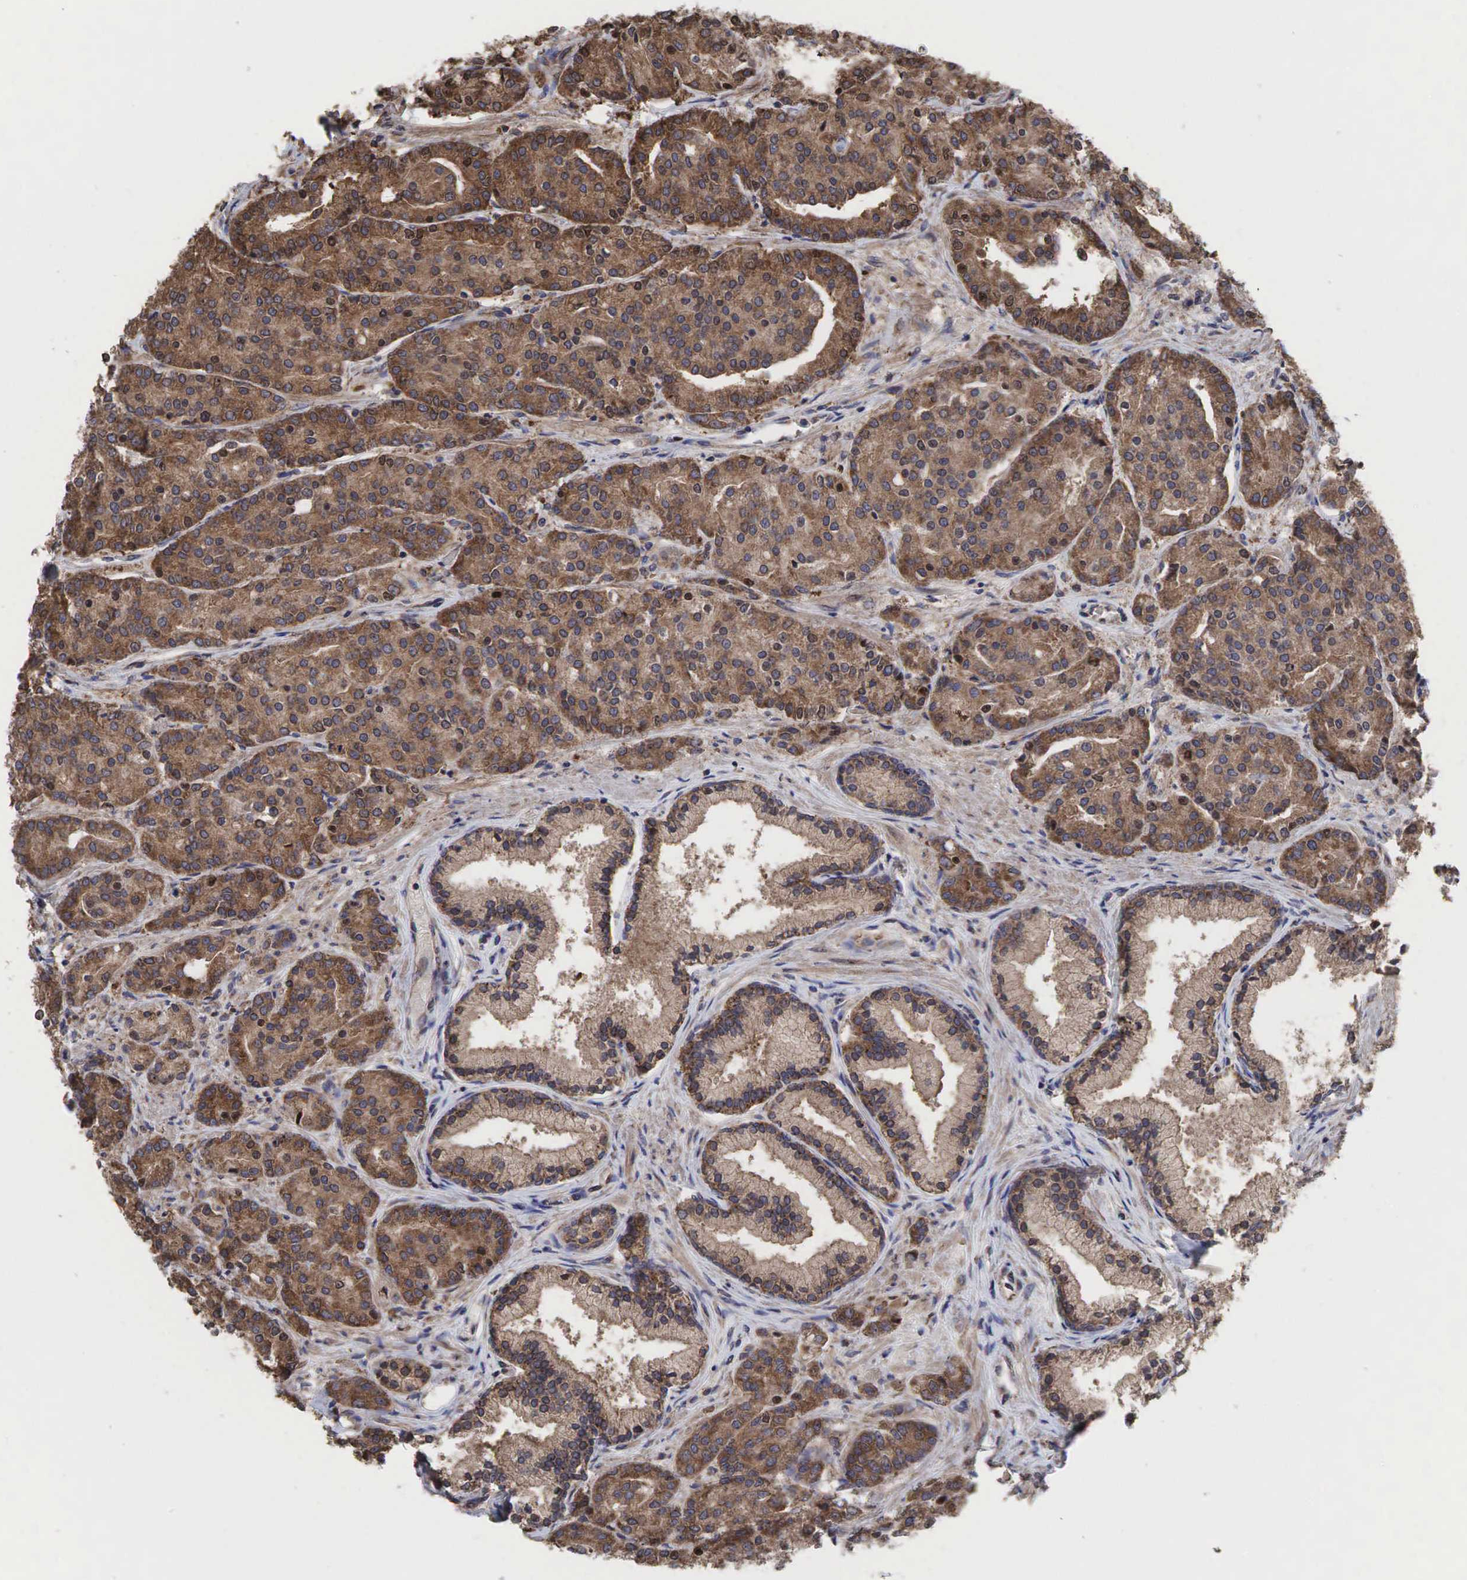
{"staining": {"intensity": "moderate", "quantity": ">75%", "location": "cytoplasmic/membranous,nuclear"}, "tissue": "prostate cancer", "cell_type": "Tumor cells", "image_type": "cancer", "snomed": [{"axis": "morphology", "description": "Adenocarcinoma, High grade"}, {"axis": "topography", "description": "Prostate"}], "caption": "Protein analysis of prostate cancer (adenocarcinoma (high-grade)) tissue reveals moderate cytoplasmic/membranous and nuclear positivity in about >75% of tumor cells.", "gene": "PABPC5", "patient": {"sex": "male", "age": 64}}